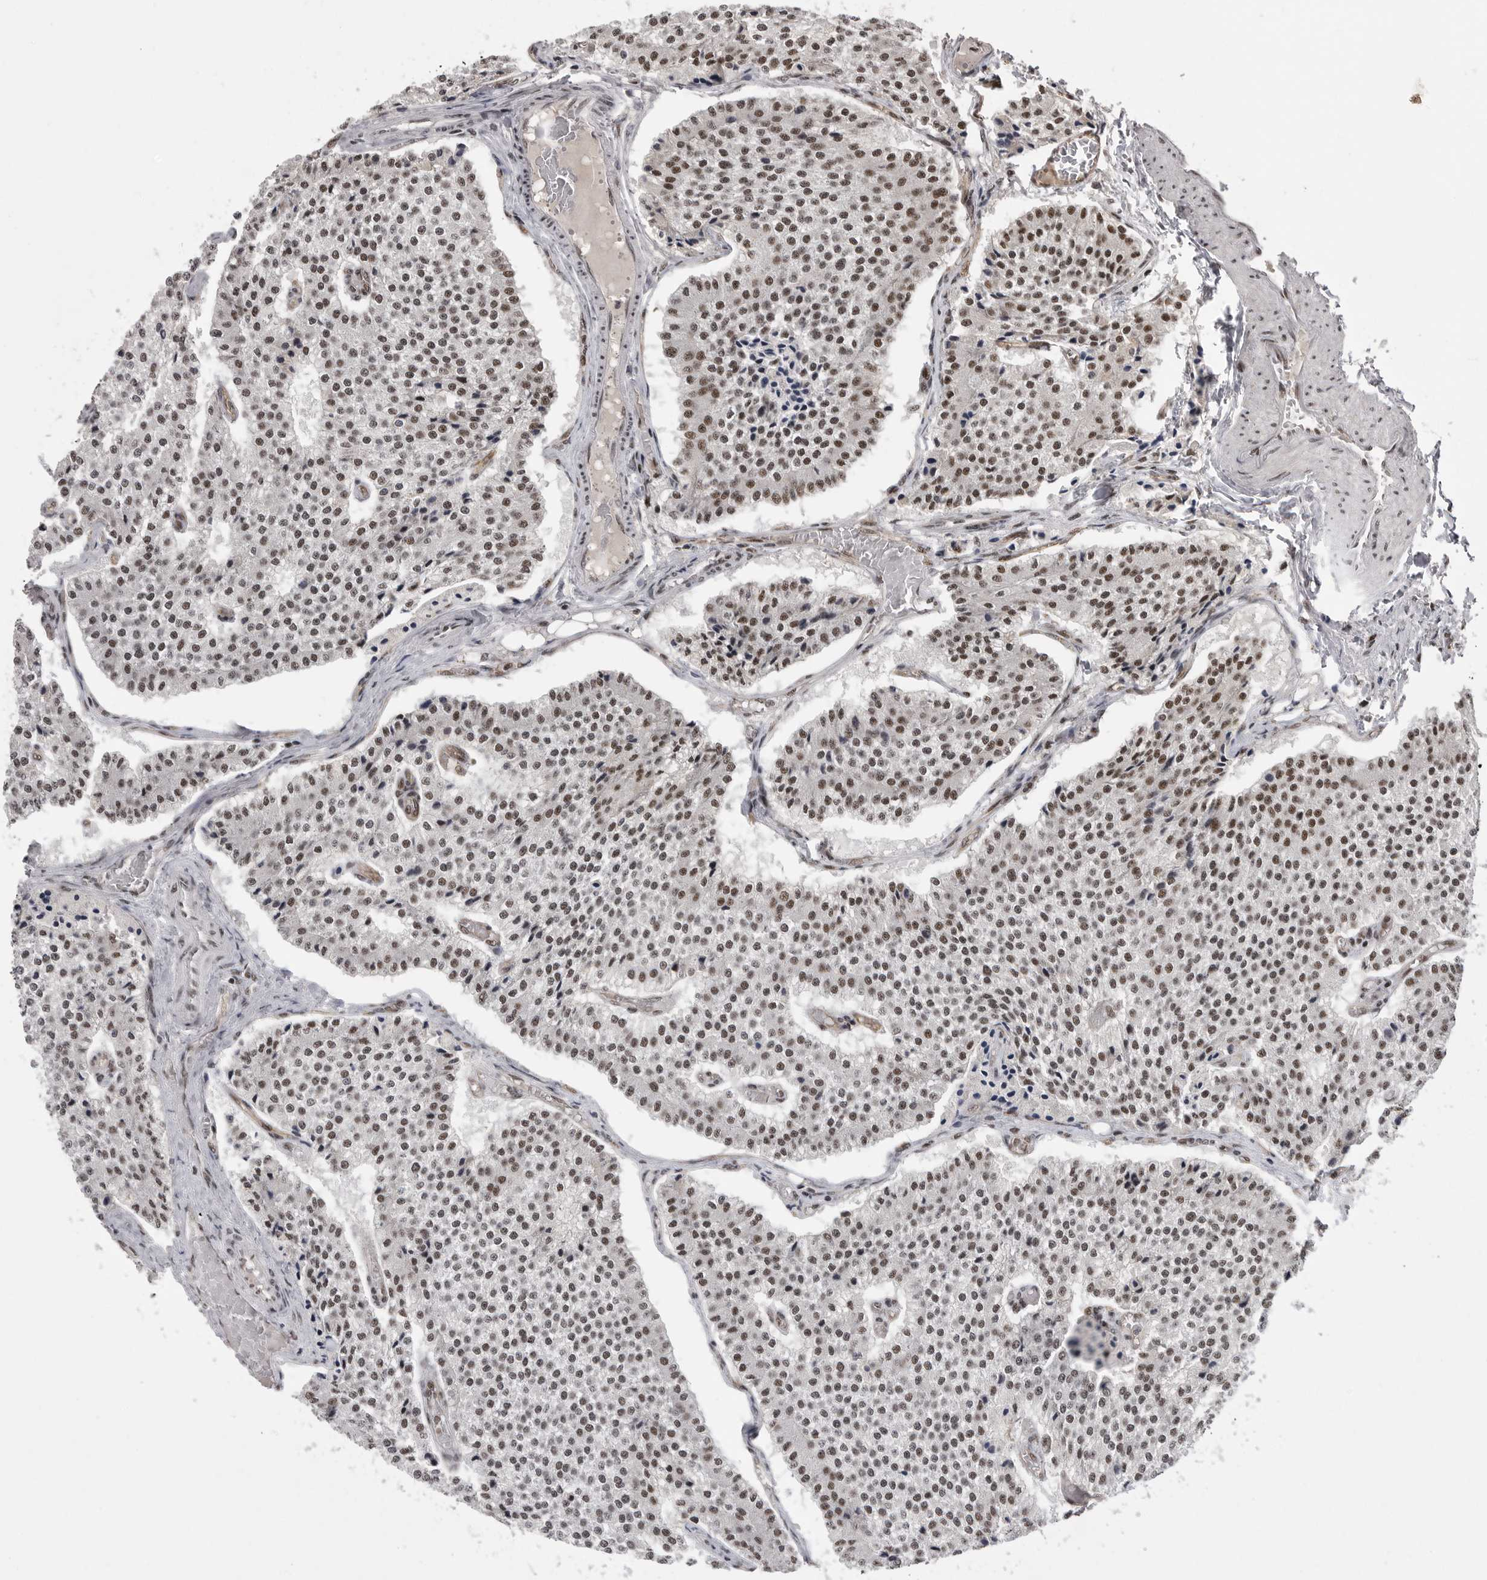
{"staining": {"intensity": "moderate", "quantity": "25%-75%", "location": "nuclear"}, "tissue": "carcinoid", "cell_type": "Tumor cells", "image_type": "cancer", "snomed": [{"axis": "morphology", "description": "Carcinoid, malignant, NOS"}, {"axis": "topography", "description": "Colon"}], "caption": "Protein expression analysis of carcinoid reveals moderate nuclear expression in about 25%-75% of tumor cells.", "gene": "PPP1R8", "patient": {"sex": "female", "age": 52}}